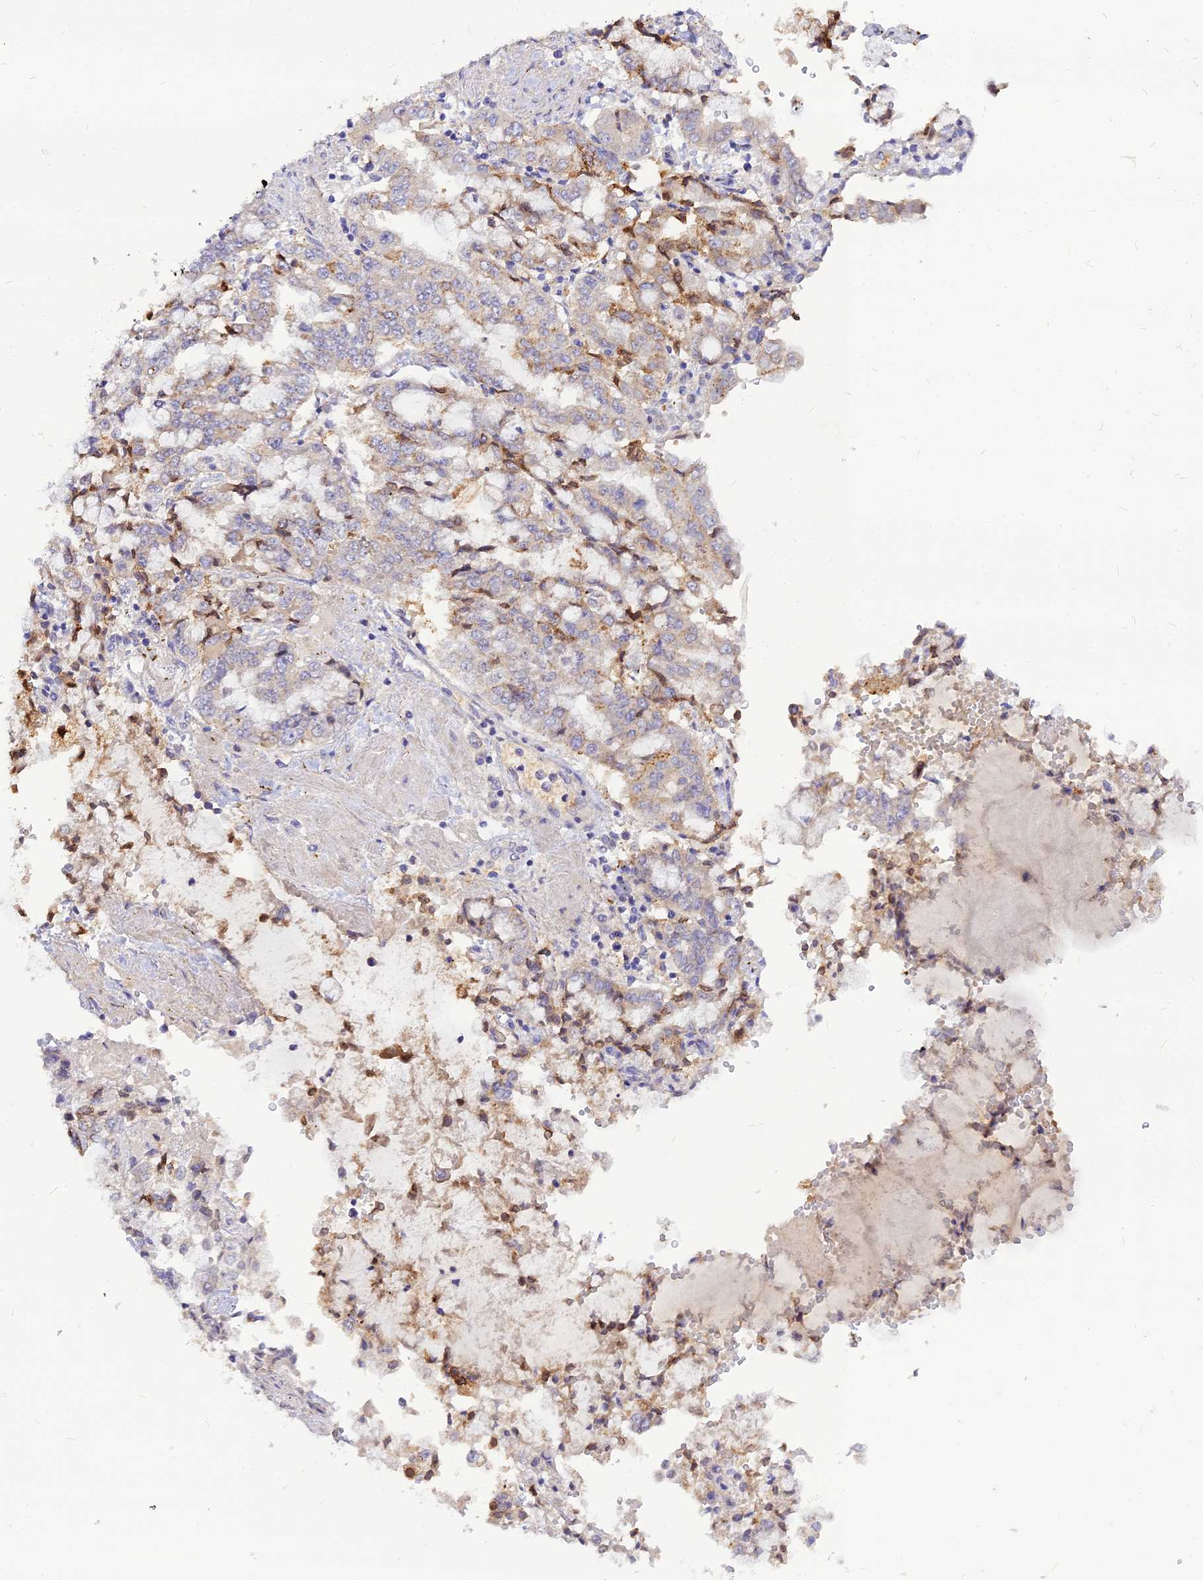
{"staining": {"intensity": "negative", "quantity": "none", "location": "none"}, "tissue": "stomach cancer", "cell_type": "Tumor cells", "image_type": "cancer", "snomed": [{"axis": "morphology", "description": "Adenocarcinoma, NOS"}, {"axis": "topography", "description": "Stomach"}], "caption": "Stomach adenocarcinoma was stained to show a protein in brown. There is no significant positivity in tumor cells. The staining was performed using DAB to visualize the protein expression in brown, while the nuclei were stained in blue with hematoxylin (Magnification: 20x).", "gene": "CZIB", "patient": {"sex": "male", "age": 76}}